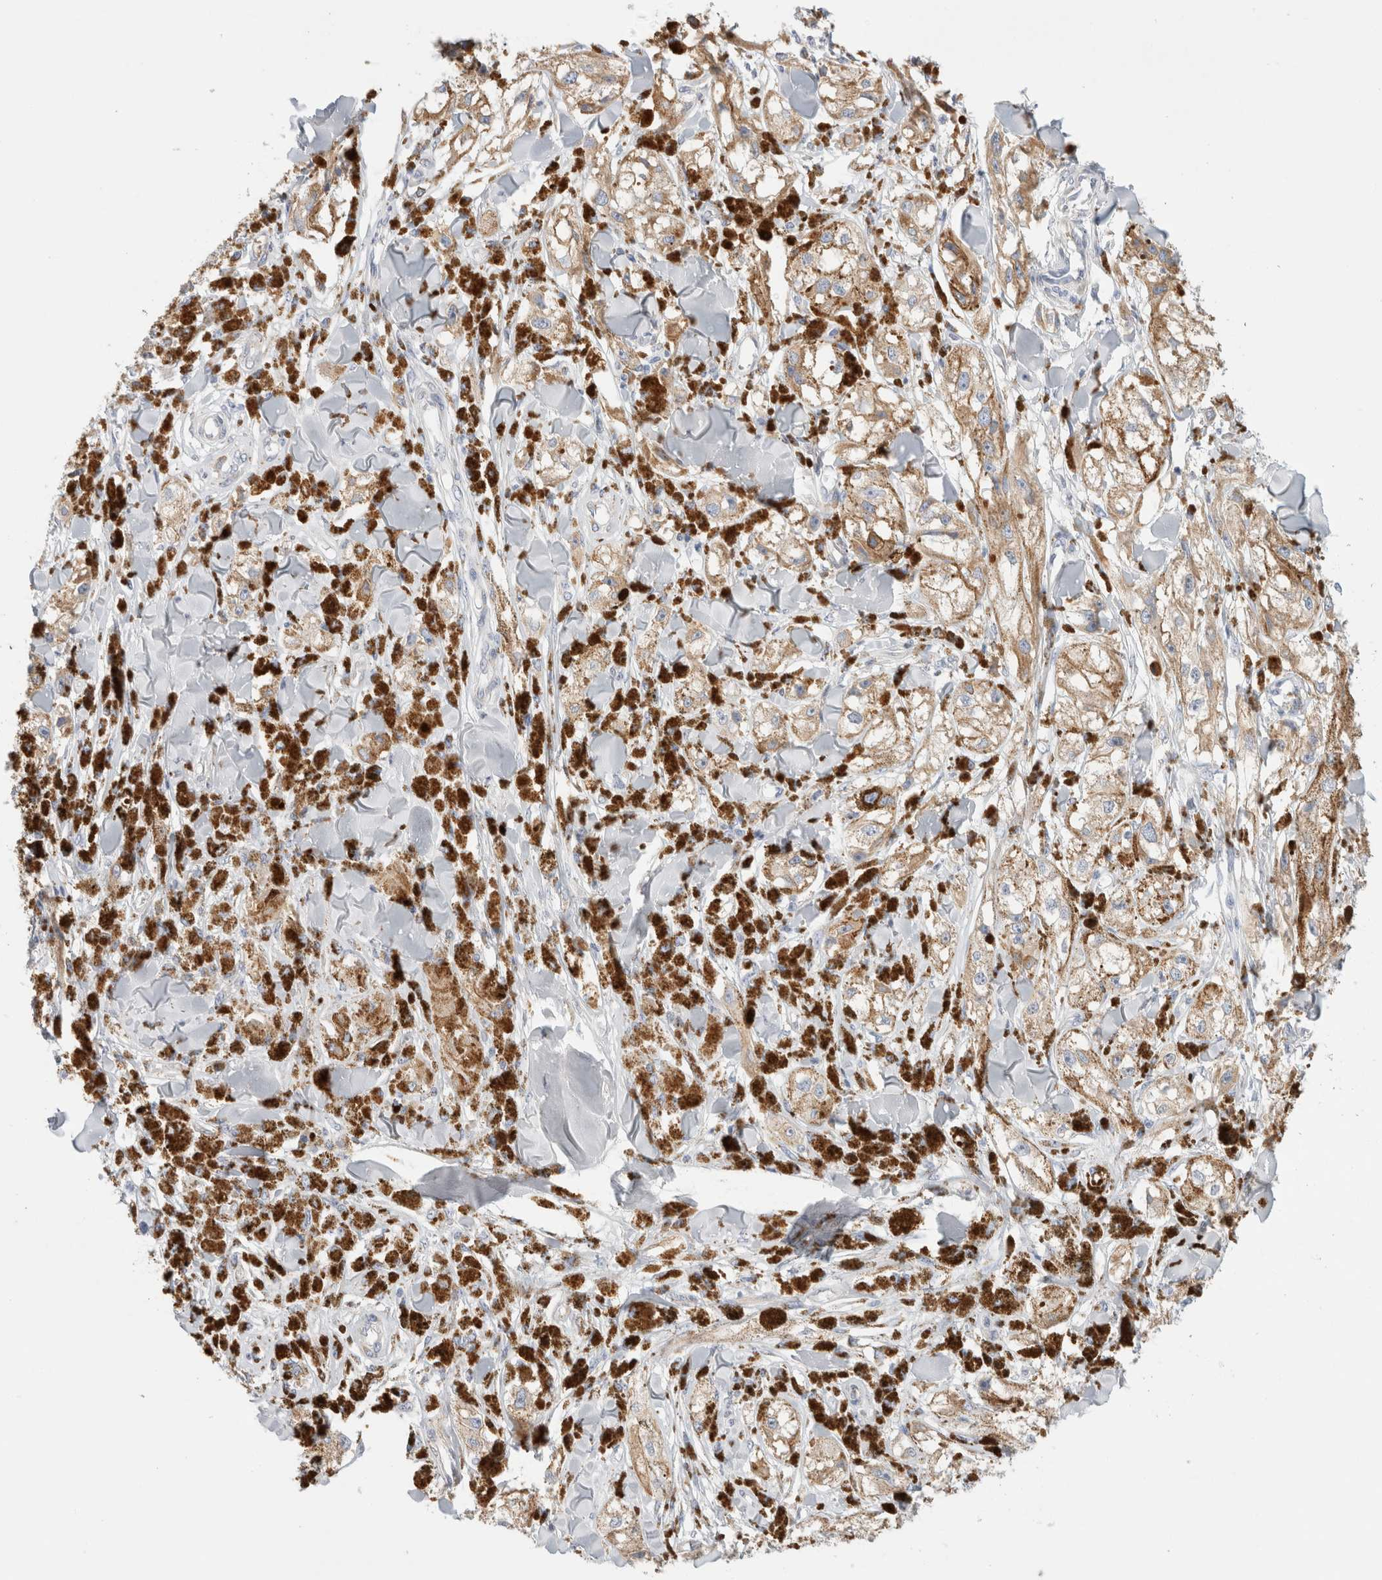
{"staining": {"intensity": "weak", "quantity": ">75%", "location": "cytoplasmic/membranous"}, "tissue": "melanoma", "cell_type": "Tumor cells", "image_type": "cancer", "snomed": [{"axis": "morphology", "description": "Malignant melanoma, NOS"}, {"axis": "topography", "description": "Skin"}], "caption": "Immunohistochemical staining of human melanoma reveals low levels of weak cytoplasmic/membranous protein staining in approximately >75% of tumor cells.", "gene": "CSK", "patient": {"sex": "male", "age": 88}}